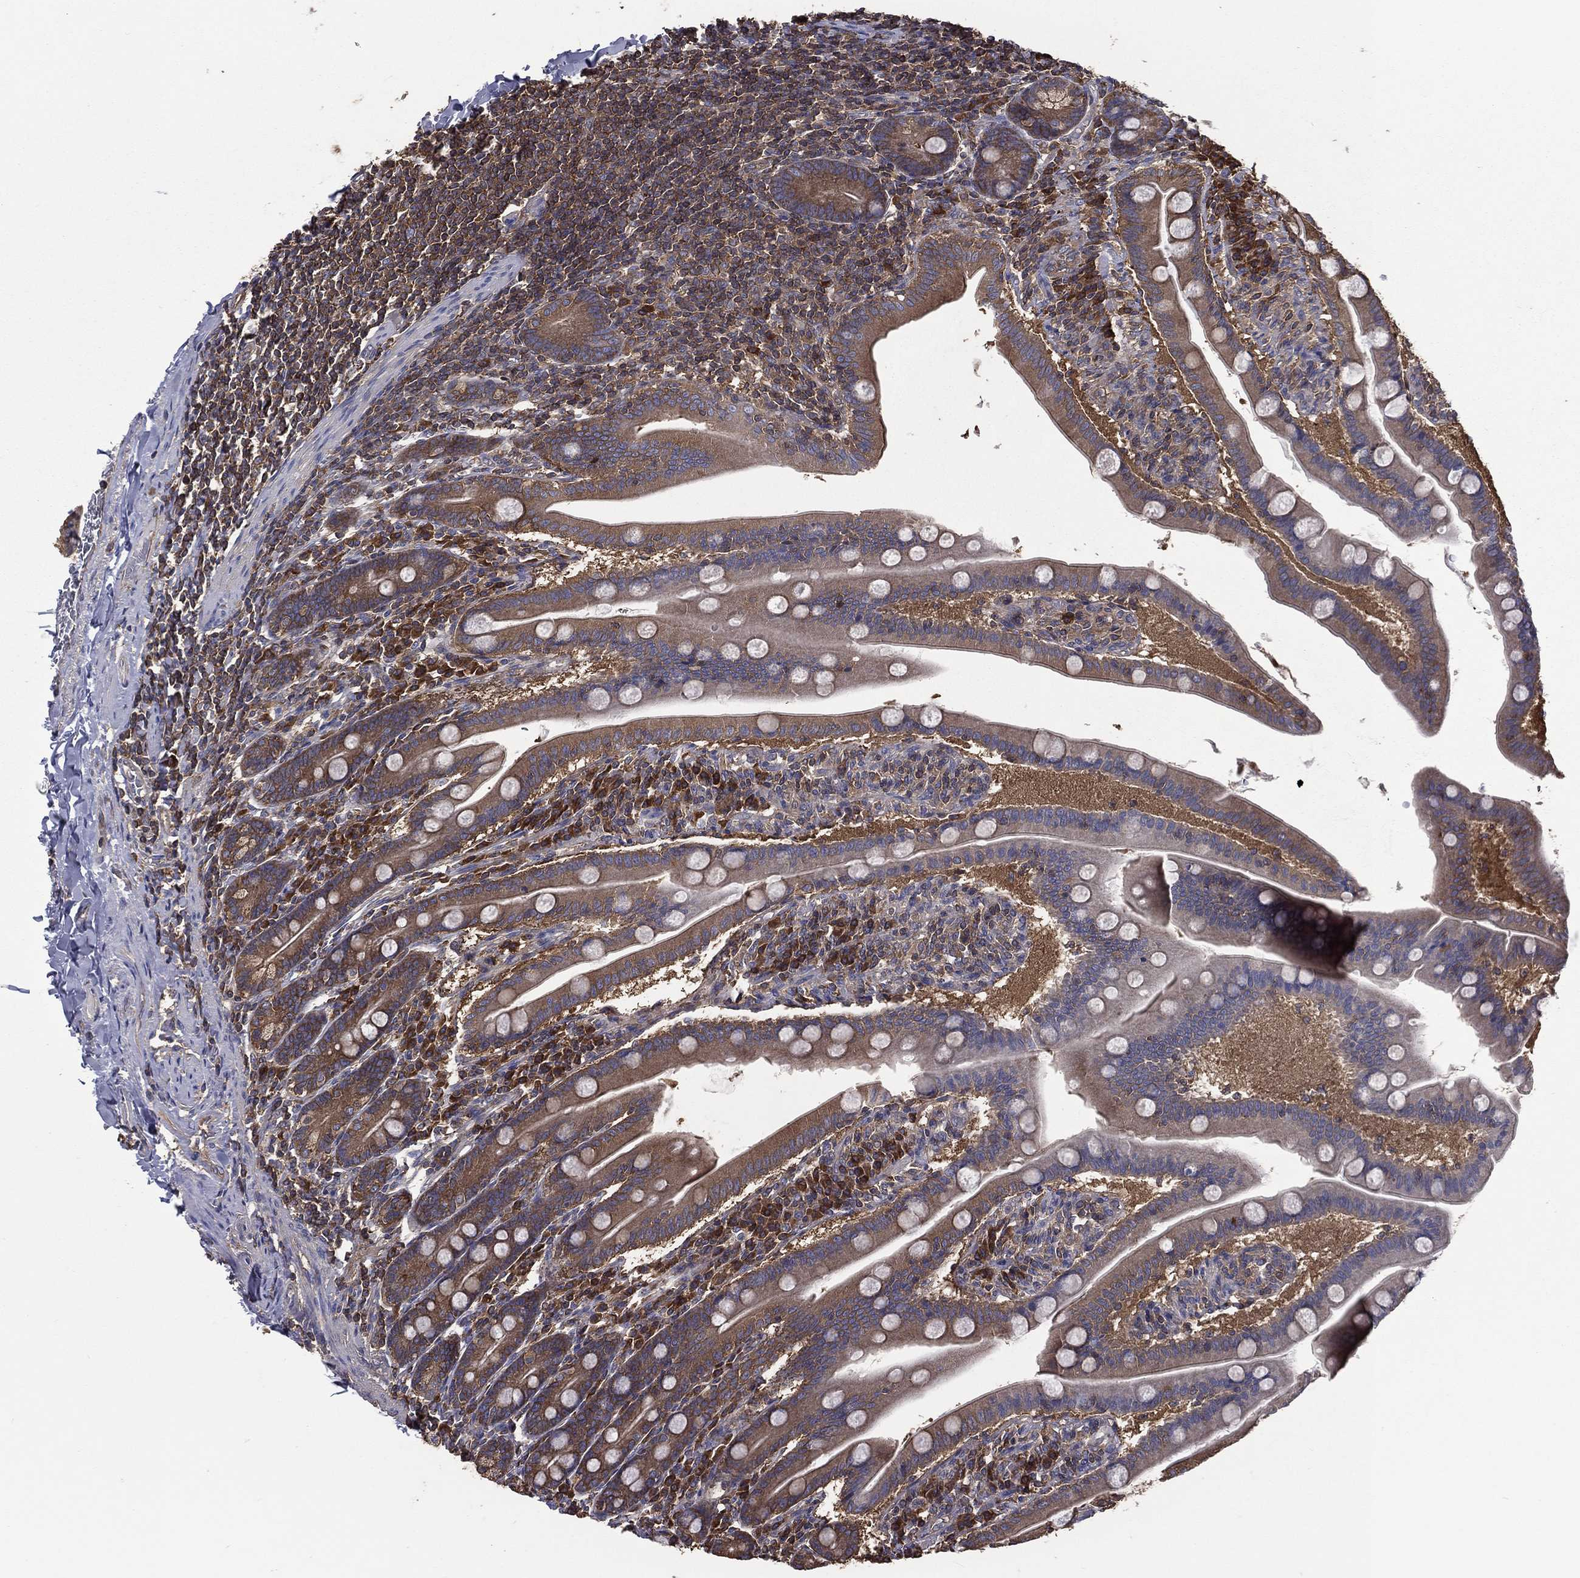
{"staining": {"intensity": "moderate", "quantity": "25%-75%", "location": "cytoplasmic/membranous"}, "tissue": "small intestine", "cell_type": "Glandular cells", "image_type": "normal", "snomed": [{"axis": "morphology", "description": "Normal tissue, NOS"}, {"axis": "topography", "description": "Small intestine"}], "caption": "A high-resolution photomicrograph shows IHC staining of benign small intestine, which shows moderate cytoplasmic/membranous expression in about 25%-75% of glandular cells.", "gene": "SARS1", "patient": {"sex": "male", "age": 66}}